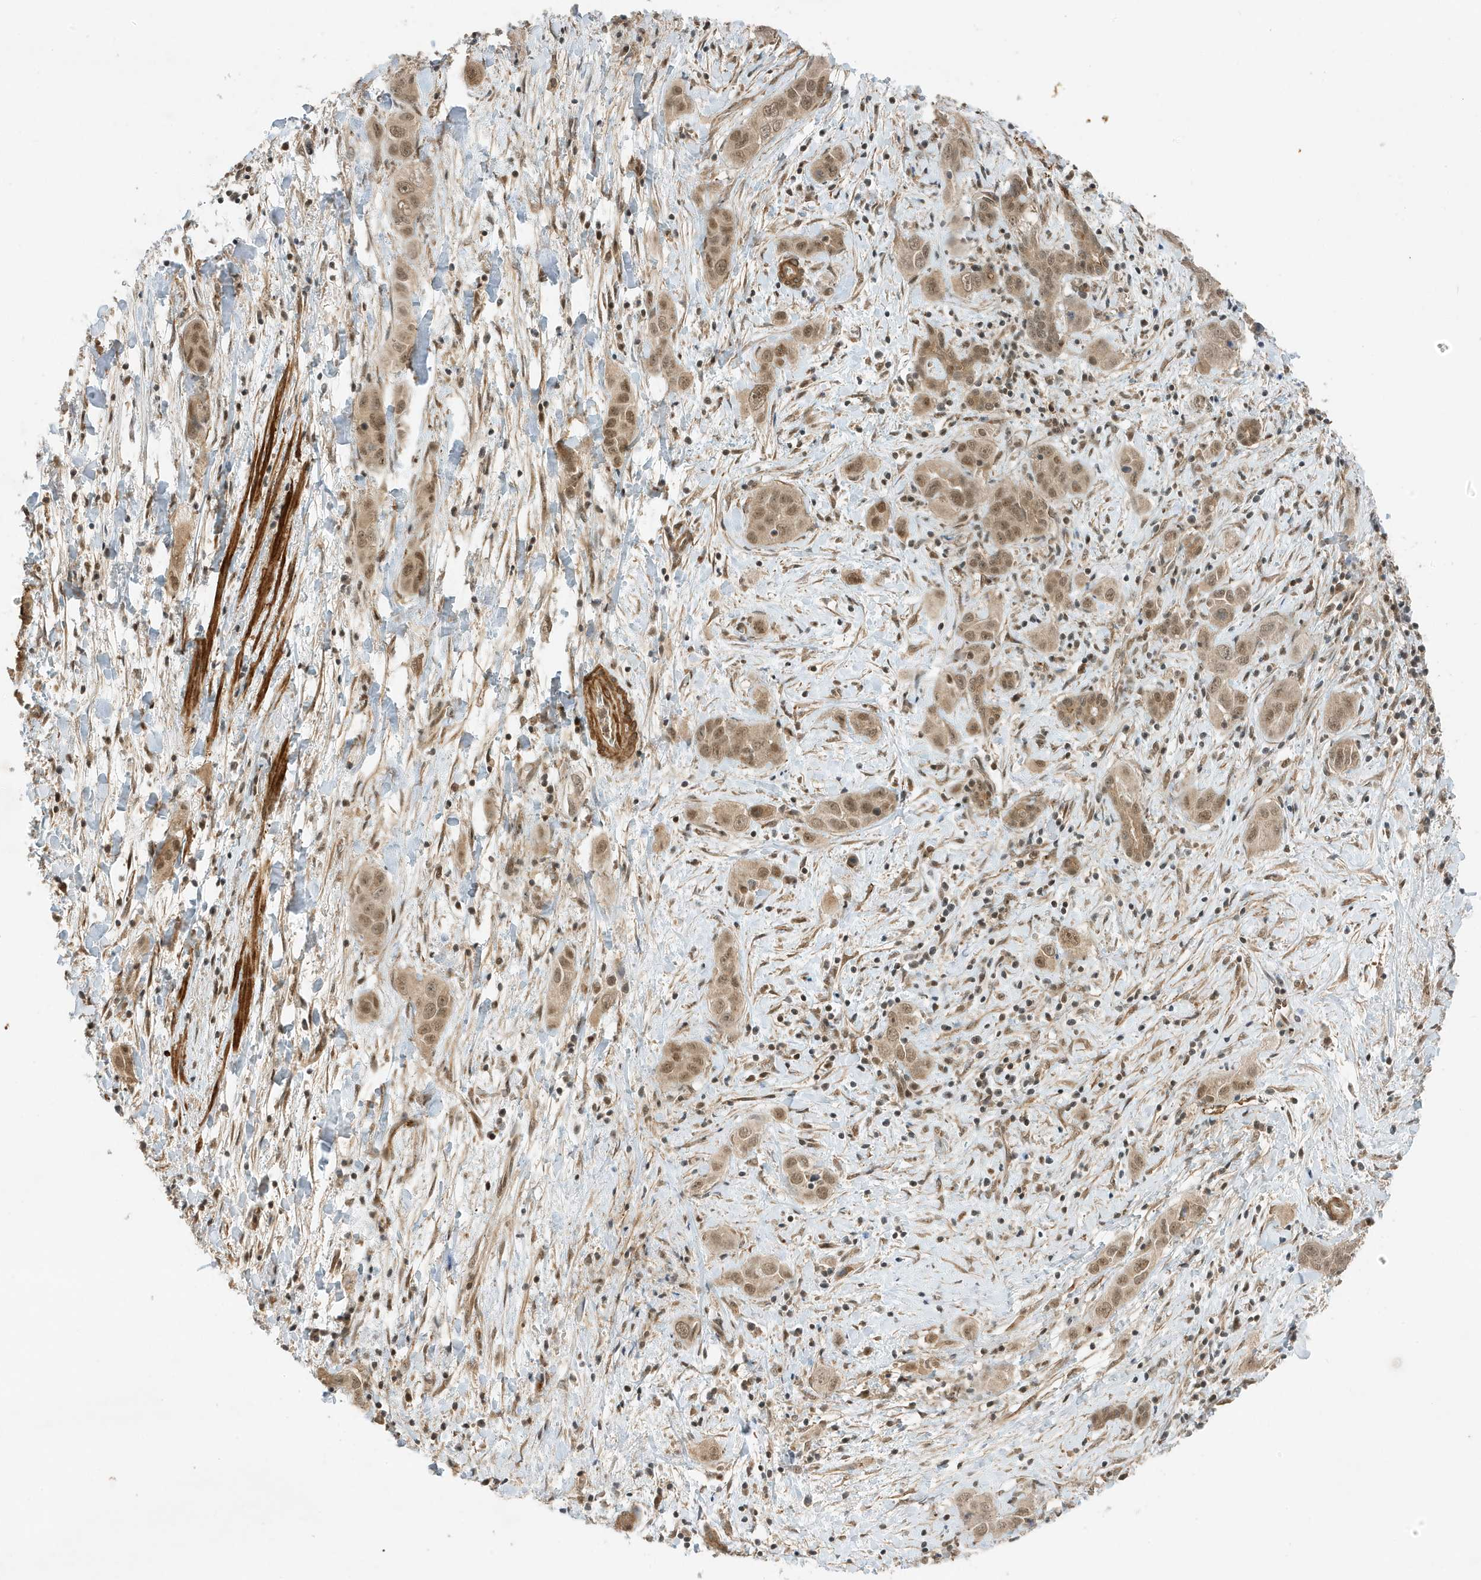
{"staining": {"intensity": "moderate", "quantity": ">75%", "location": "cytoplasmic/membranous,nuclear"}, "tissue": "liver cancer", "cell_type": "Tumor cells", "image_type": "cancer", "snomed": [{"axis": "morphology", "description": "Cholangiocarcinoma"}, {"axis": "topography", "description": "Liver"}], "caption": "DAB immunohistochemical staining of liver cholangiocarcinoma displays moderate cytoplasmic/membranous and nuclear protein staining in approximately >75% of tumor cells. (DAB (3,3'-diaminobenzidine) IHC, brown staining for protein, blue staining for nuclei).", "gene": "MAST3", "patient": {"sex": "female", "age": 52}}